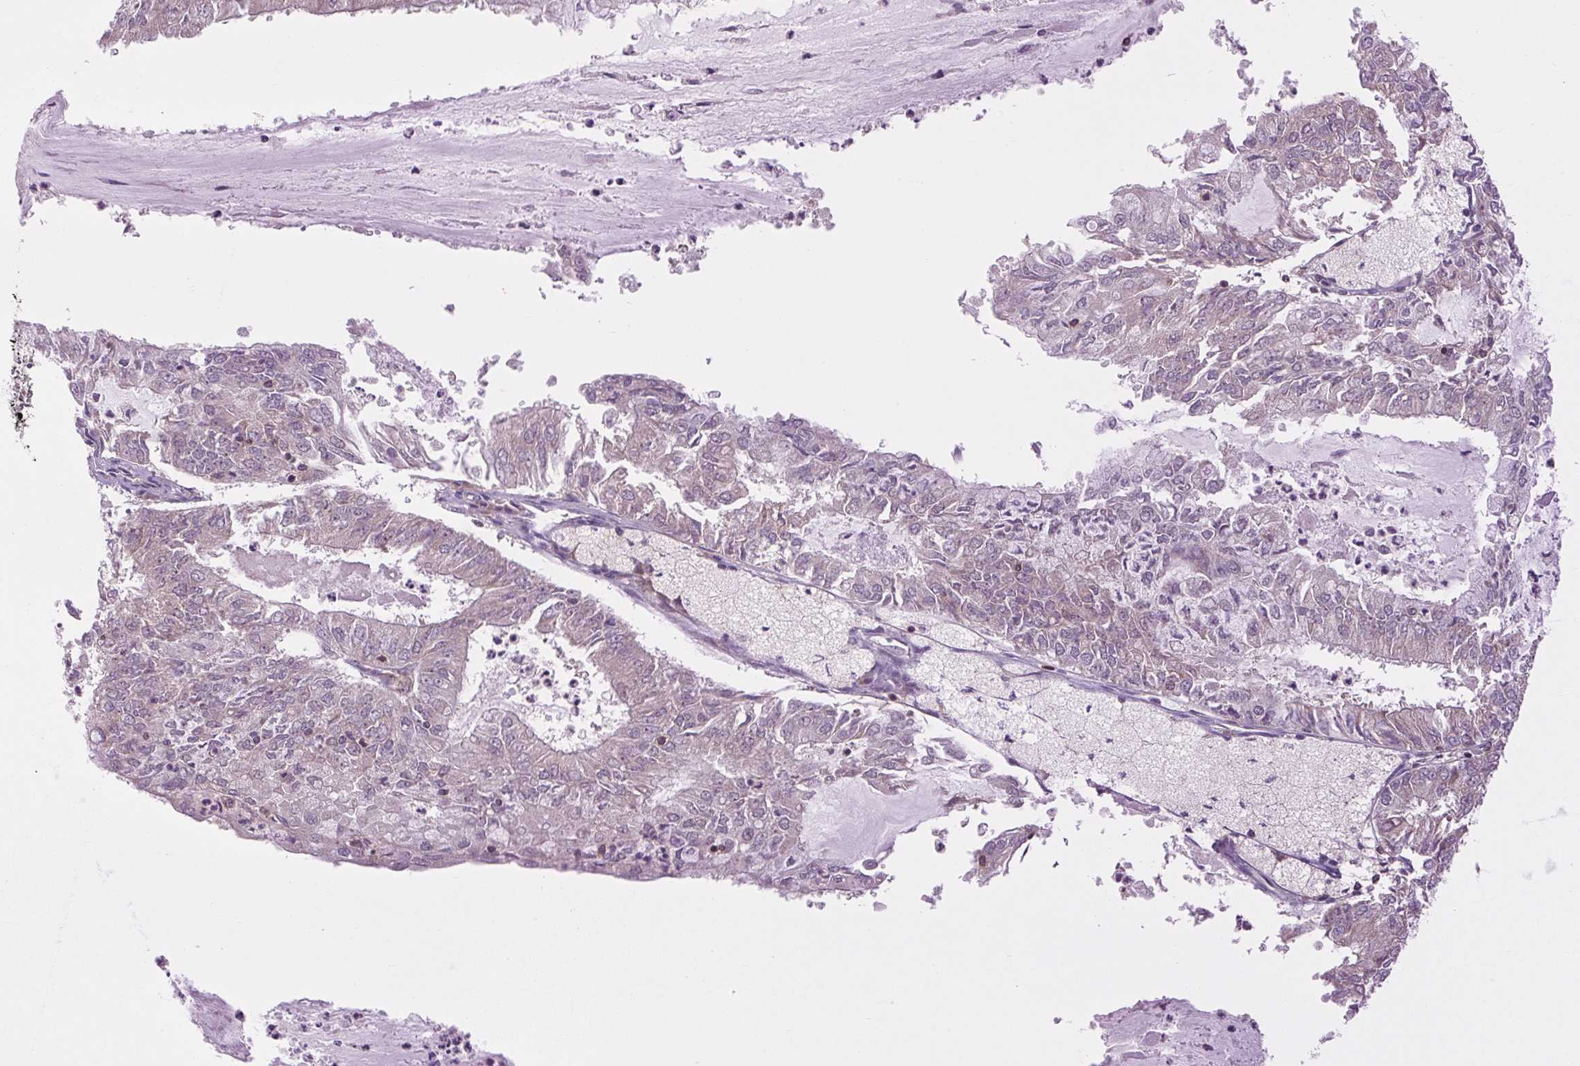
{"staining": {"intensity": "negative", "quantity": "none", "location": "none"}, "tissue": "endometrial cancer", "cell_type": "Tumor cells", "image_type": "cancer", "snomed": [{"axis": "morphology", "description": "Adenocarcinoma, NOS"}, {"axis": "topography", "description": "Endometrium"}], "caption": "A photomicrograph of endometrial cancer (adenocarcinoma) stained for a protein reveals no brown staining in tumor cells.", "gene": "PLCG1", "patient": {"sex": "female", "age": 57}}